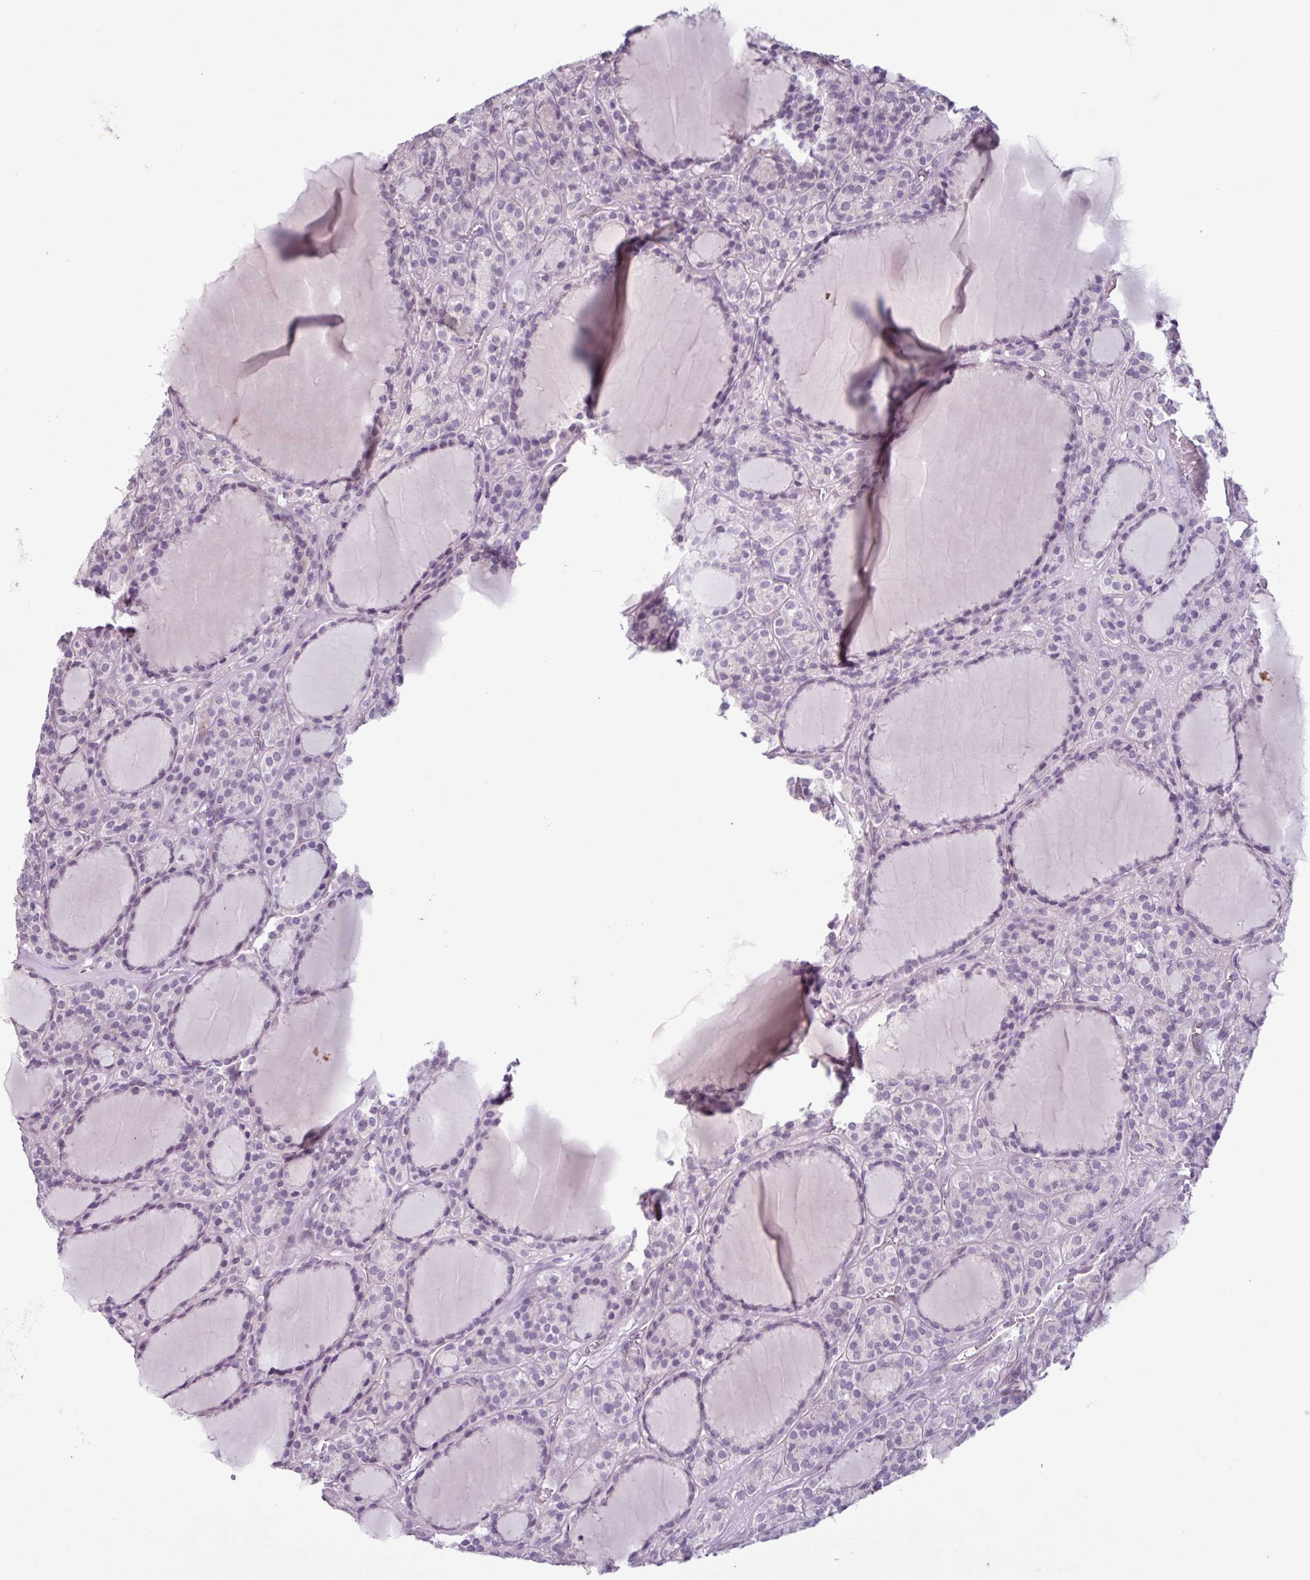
{"staining": {"intensity": "negative", "quantity": "none", "location": "none"}, "tissue": "thyroid cancer", "cell_type": "Tumor cells", "image_type": "cancer", "snomed": [{"axis": "morphology", "description": "Follicular adenoma carcinoma, NOS"}, {"axis": "topography", "description": "Thyroid gland"}], "caption": "An image of human follicular adenoma carcinoma (thyroid) is negative for staining in tumor cells. (Brightfield microscopy of DAB (3,3'-diaminobenzidine) IHC at high magnification).", "gene": "C9orf24", "patient": {"sex": "female", "age": 63}}